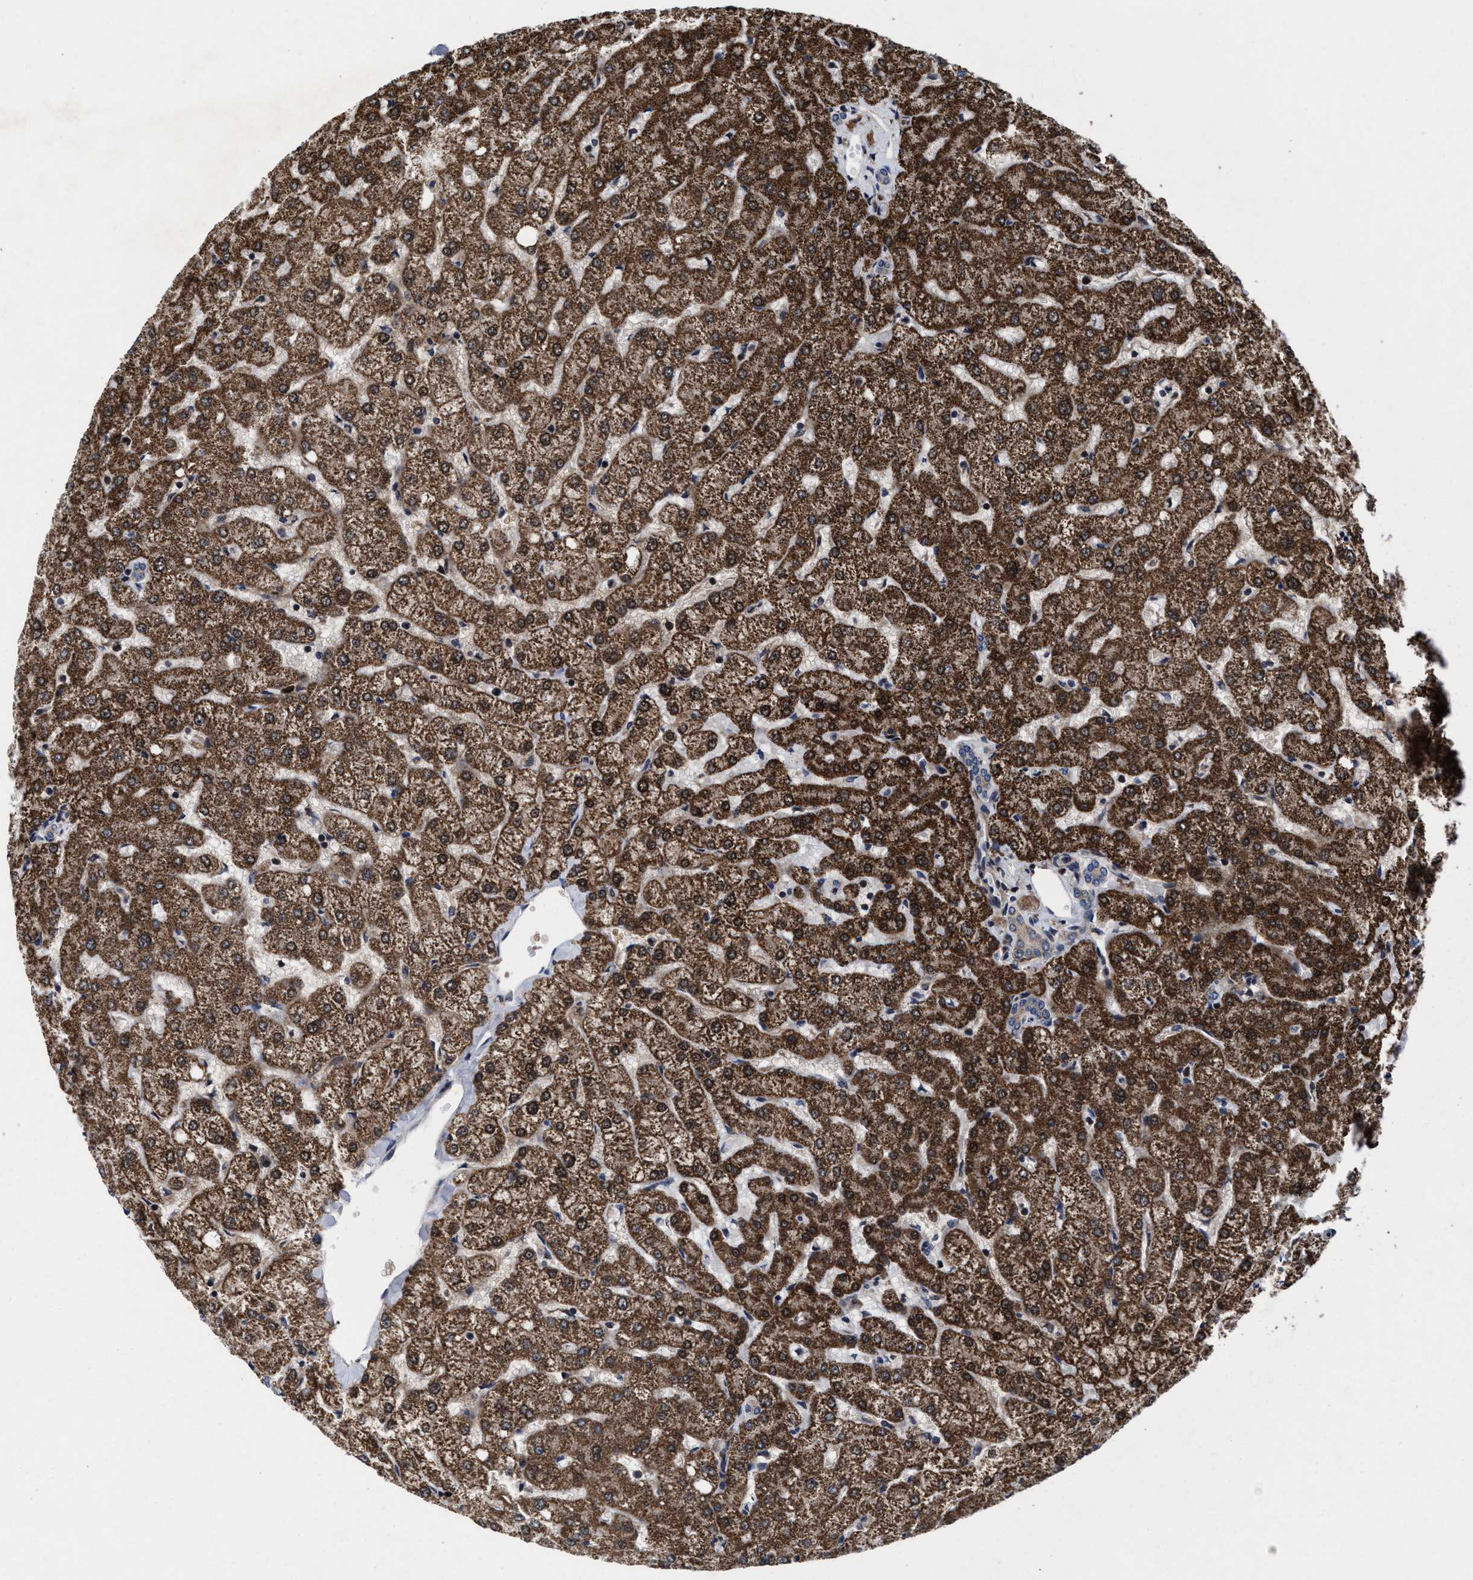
{"staining": {"intensity": "weak", "quantity": ">75%", "location": "cytoplasmic/membranous"}, "tissue": "liver", "cell_type": "Cholangiocytes", "image_type": "normal", "snomed": [{"axis": "morphology", "description": "Normal tissue, NOS"}, {"axis": "topography", "description": "Liver"}], "caption": "Brown immunohistochemical staining in unremarkable human liver displays weak cytoplasmic/membranous expression in about >75% of cholangiocytes. The protein is stained brown, and the nuclei are stained in blue (DAB (3,3'-diaminobenzidine) IHC with brightfield microscopy, high magnification).", "gene": "MRPL50", "patient": {"sex": "female", "age": 54}}